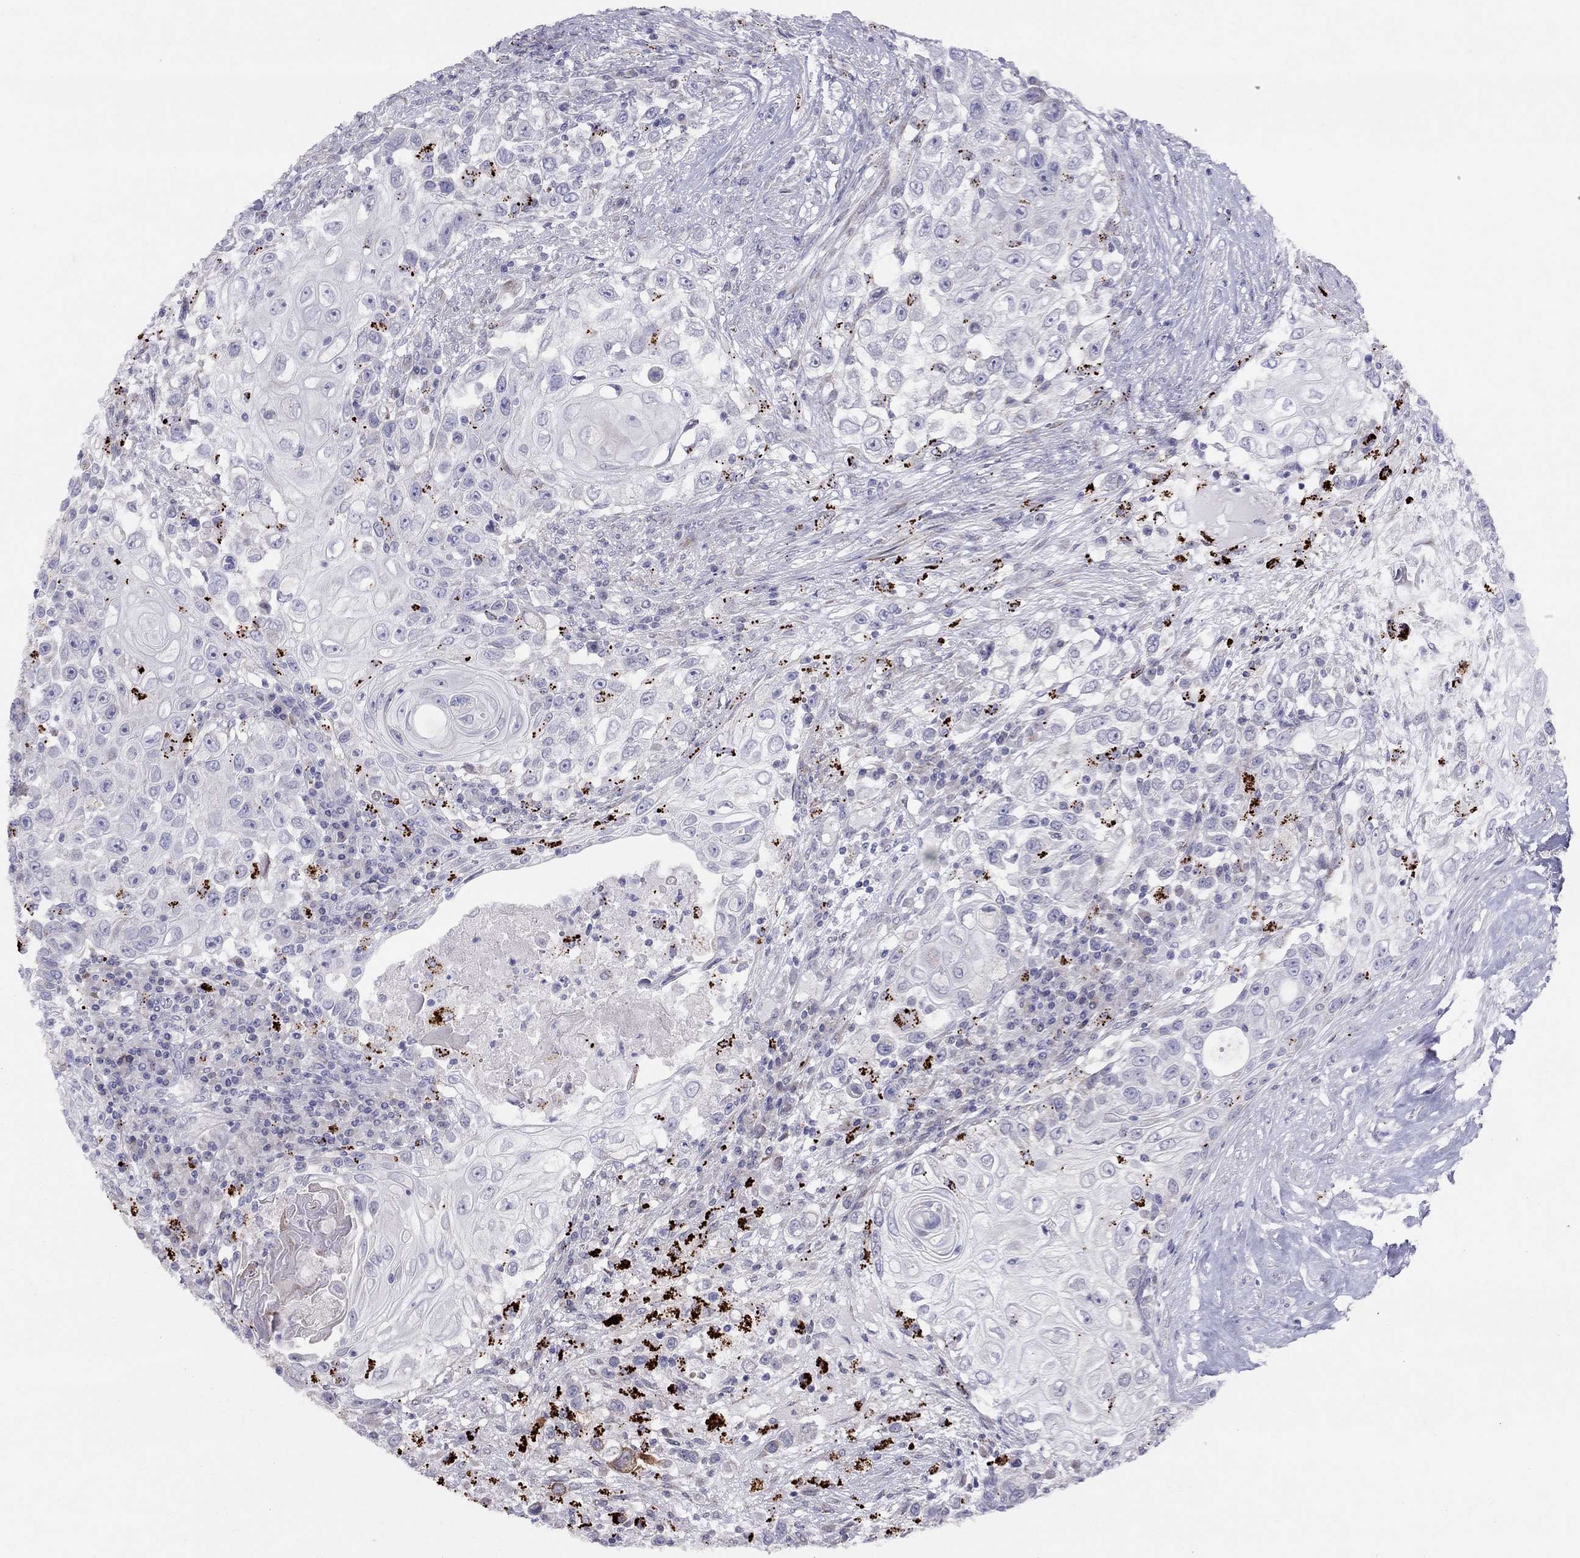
{"staining": {"intensity": "negative", "quantity": "none", "location": "none"}, "tissue": "urothelial cancer", "cell_type": "Tumor cells", "image_type": "cancer", "snomed": [{"axis": "morphology", "description": "Urothelial carcinoma, High grade"}, {"axis": "topography", "description": "Urinary bladder"}], "caption": "Immunohistochemistry of urothelial cancer displays no expression in tumor cells.", "gene": "MAGEB4", "patient": {"sex": "female", "age": 56}}